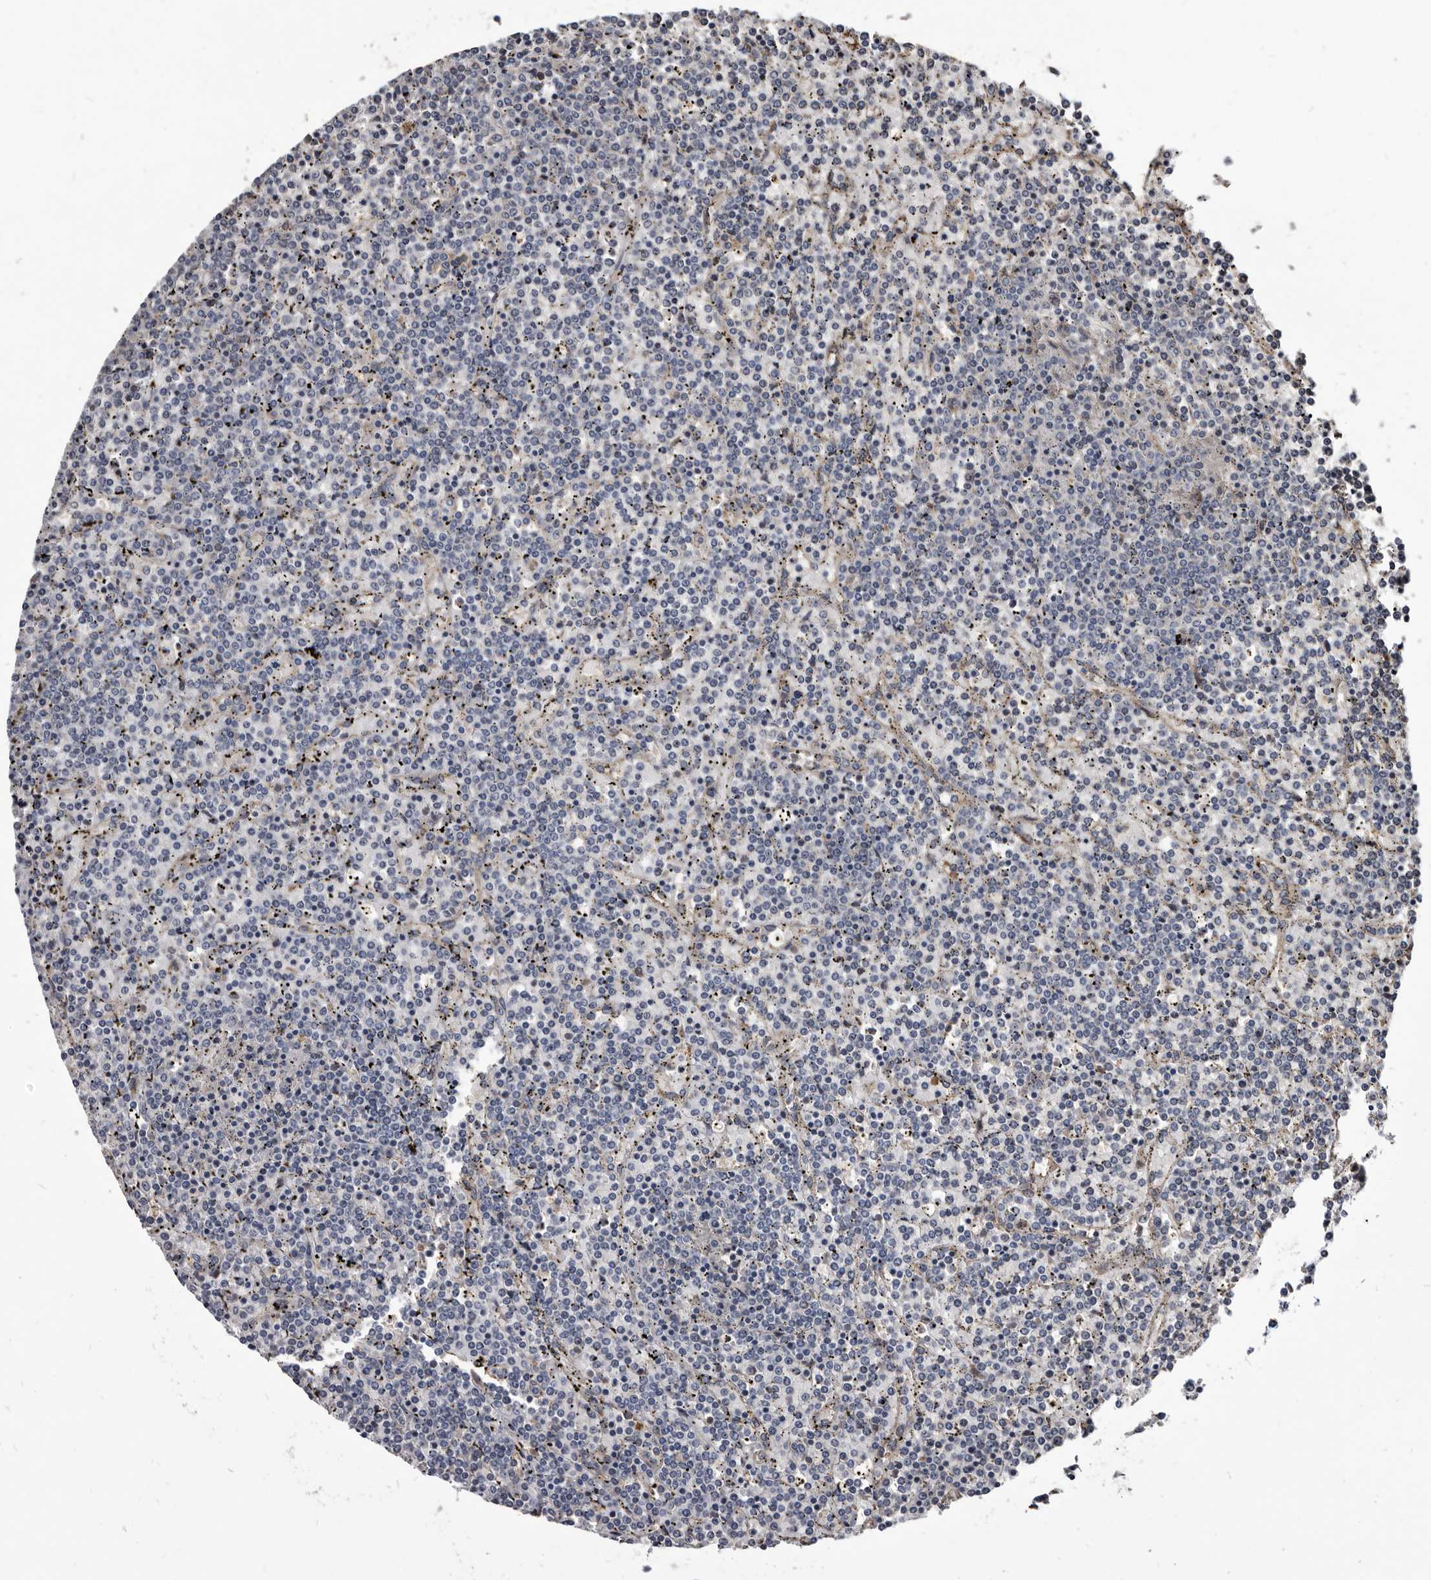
{"staining": {"intensity": "negative", "quantity": "none", "location": "none"}, "tissue": "lymphoma", "cell_type": "Tumor cells", "image_type": "cancer", "snomed": [{"axis": "morphology", "description": "Malignant lymphoma, non-Hodgkin's type, Low grade"}, {"axis": "topography", "description": "Spleen"}], "caption": "IHC of lymphoma displays no staining in tumor cells.", "gene": "CTSA", "patient": {"sex": "female", "age": 19}}